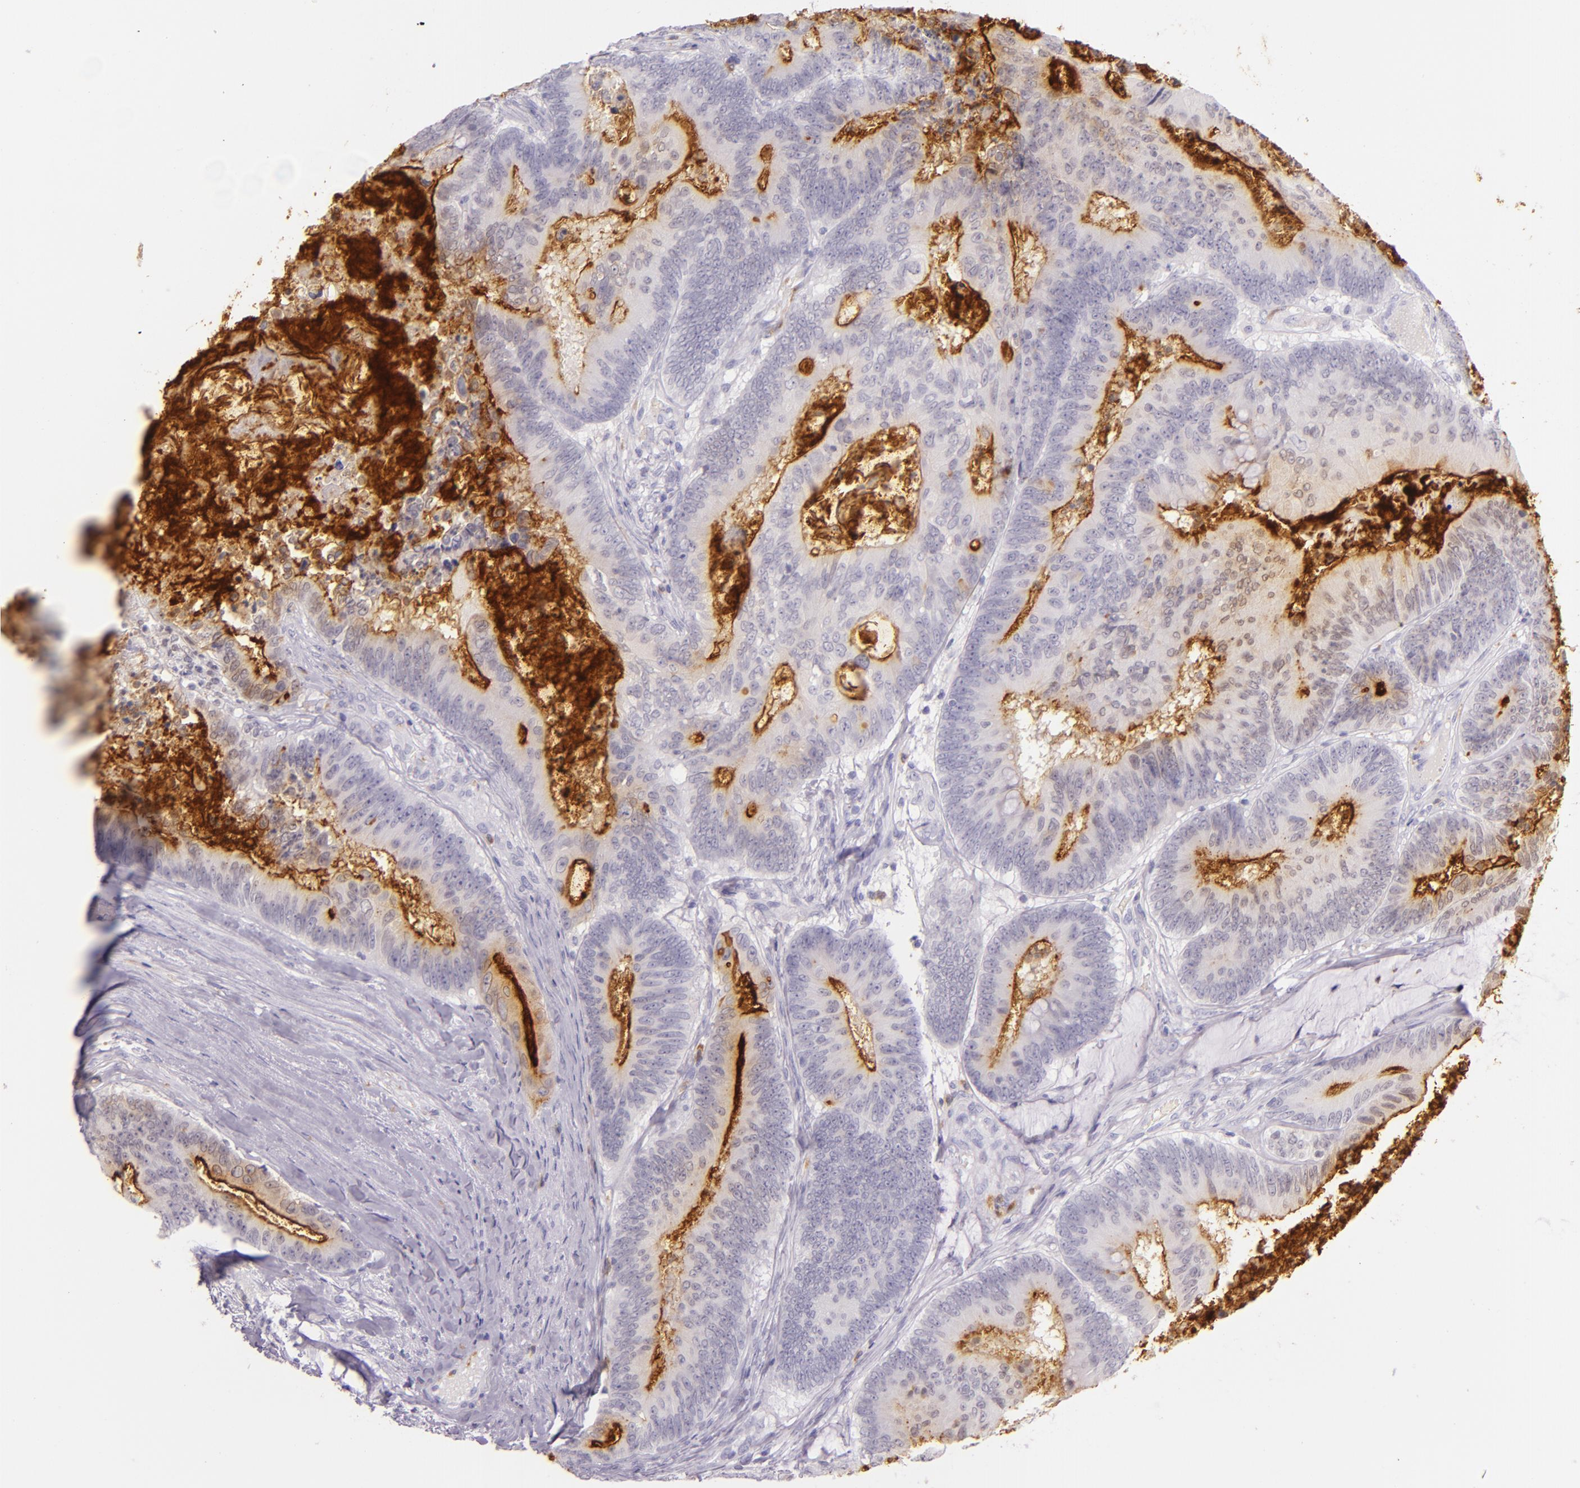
{"staining": {"intensity": "negative", "quantity": "none", "location": "none"}, "tissue": "colorectal cancer", "cell_type": "Tumor cells", "image_type": "cancer", "snomed": [{"axis": "morphology", "description": "Adenocarcinoma, NOS"}, {"axis": "topography", "description": "Colon"}], "caption": "Photomicrograph shows no protein expression in tumor cells of colorectal adenocarcinoma tissue. (Immunohistochemistry (ihc), brightfield microscopy, high magnification).", "gene": "CEACAM1", "patient": {"sex": "male", "age": 65}}